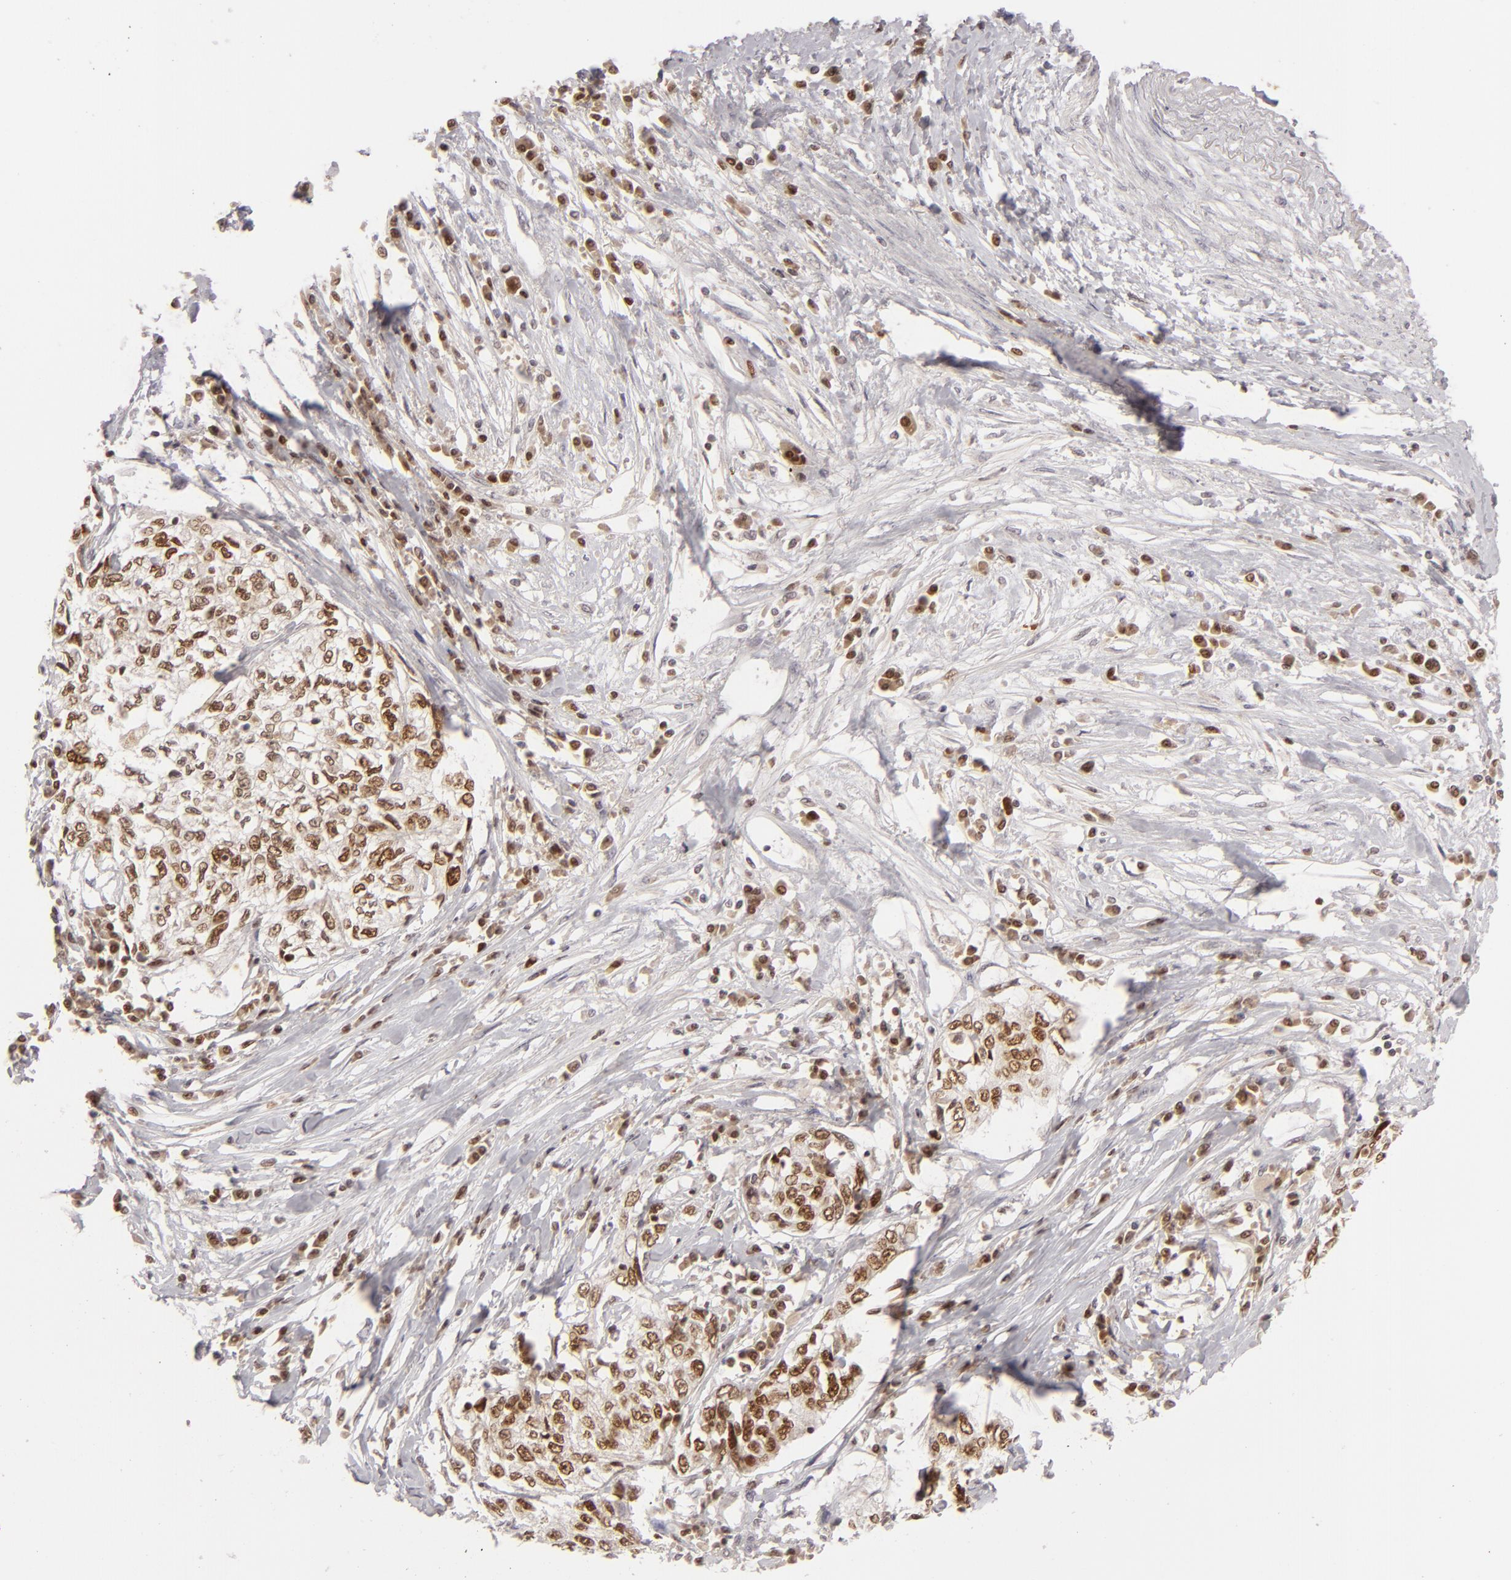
{"staining": {"intensity": "strong", "quantity": ">75%", "location": "nuclear"}, "tissue": "cervical cancer", "cell_type": "Tumor cells", "image_type": "cancer", "snomed": [{"axis": "morphology", "description": "Squamous cell carcinoma, NOS"}, {"axis": "topography", "description": "Cervix"}], "caption": "Immunohistochemistry (DAB (3,3'-diaminobenzidine)) staining of cervical cancer reveals strong nuclear protein expression in approximately >75% of tumor cells.", "gene": "FEN1", "patient": {"sex": "female", "age": 57}}